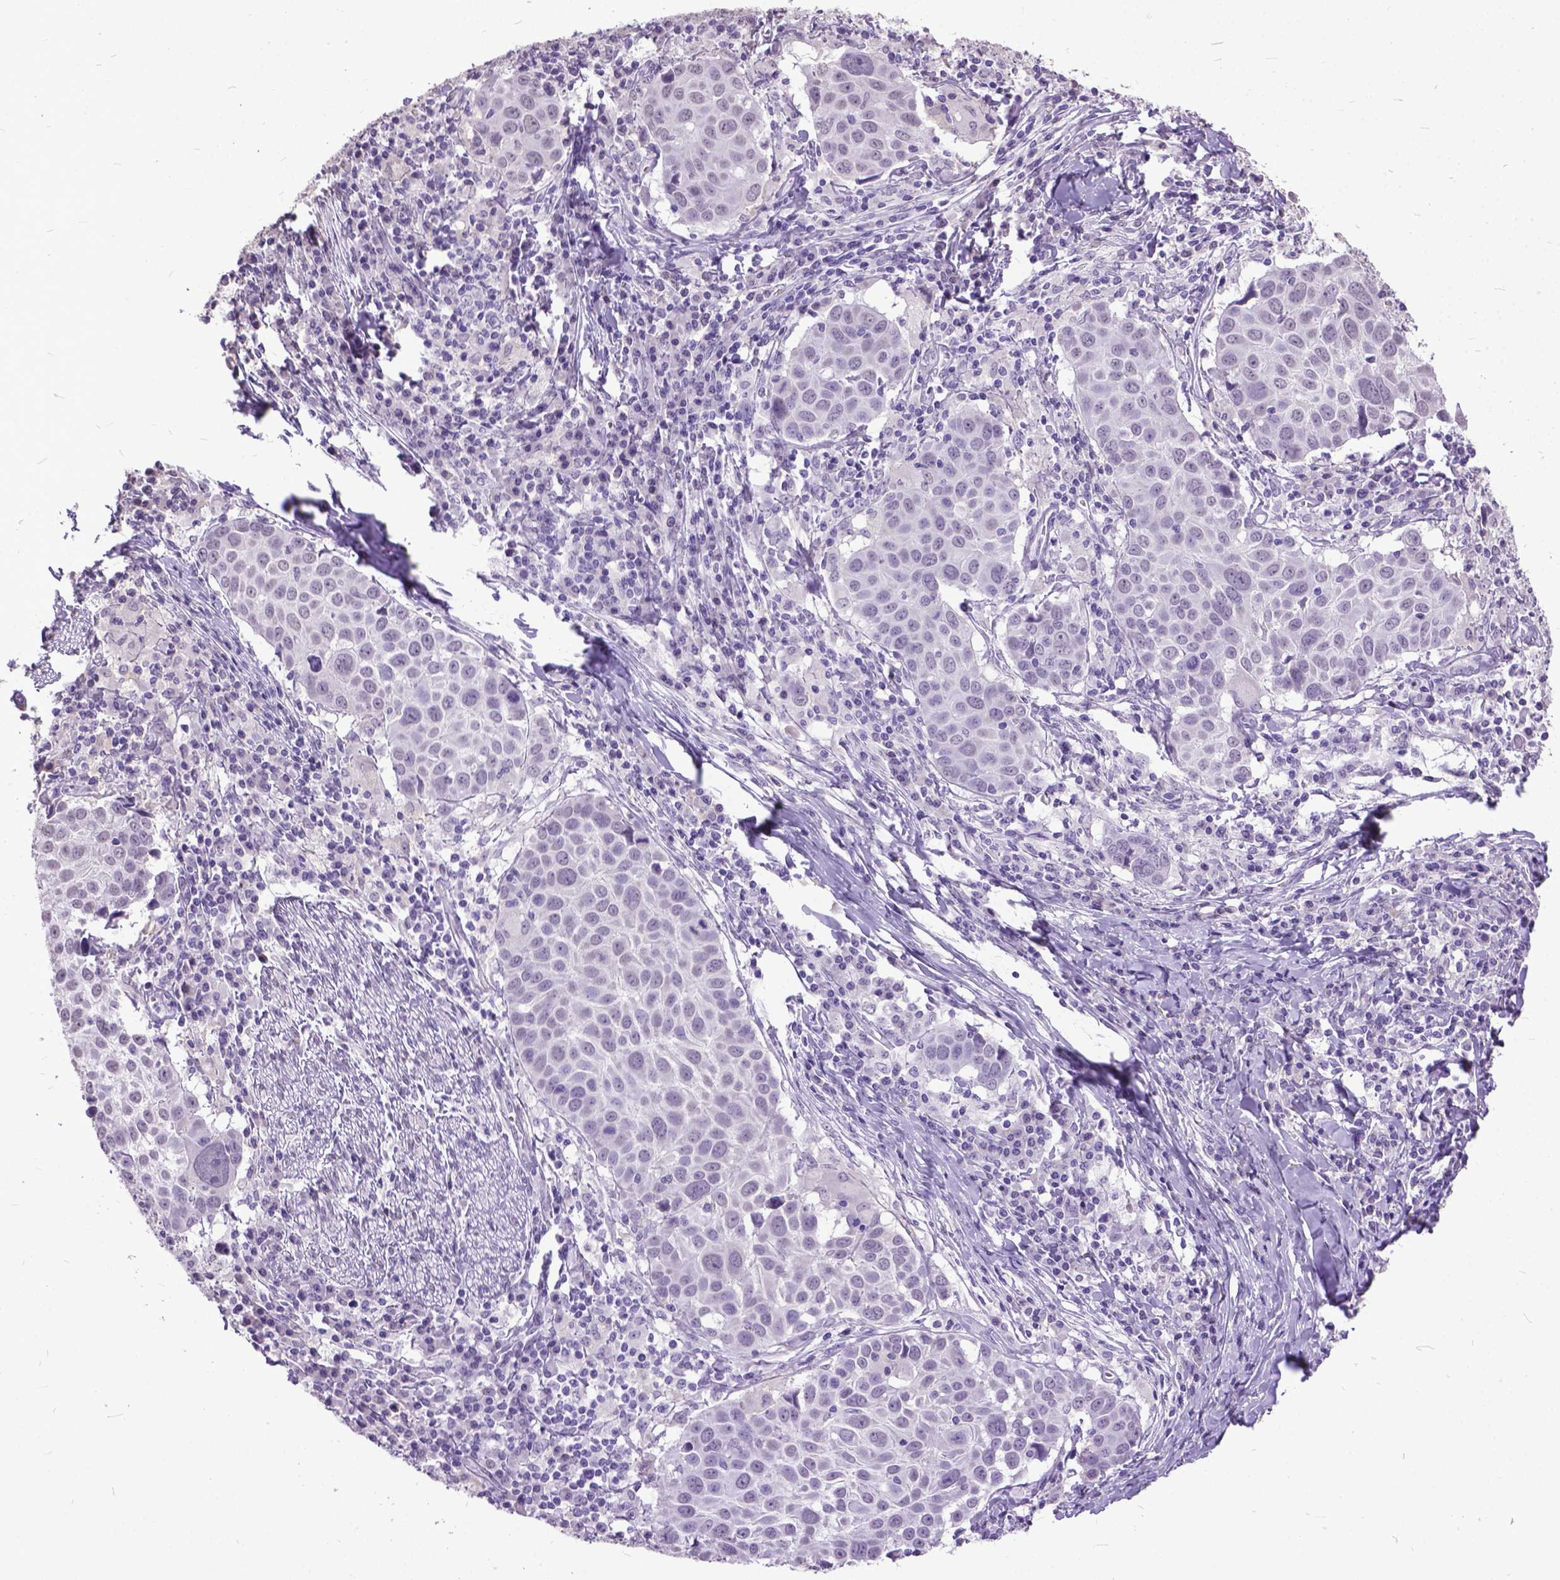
{"staining": {"intensity": "negative", "quantity": "none", "location": "none"}, "tissue": "lung cancer", "cell_type": "Tumor cells", "image_type": "cancer", "snomed": [{"axis": "morphology", "description": "Squamous cell carcinoma, NOS"}, {"axis": "topography", "description": "Lung"}], "caption": "An immunohistochemistry image of lung cancer (squamous cell carcinoma) is shown. There is no staining in tumor cells of lung cancer (squamous cell carcinoma).", "gene": "MARCHF10", "patient": {"sex": "male", "age": 57}}